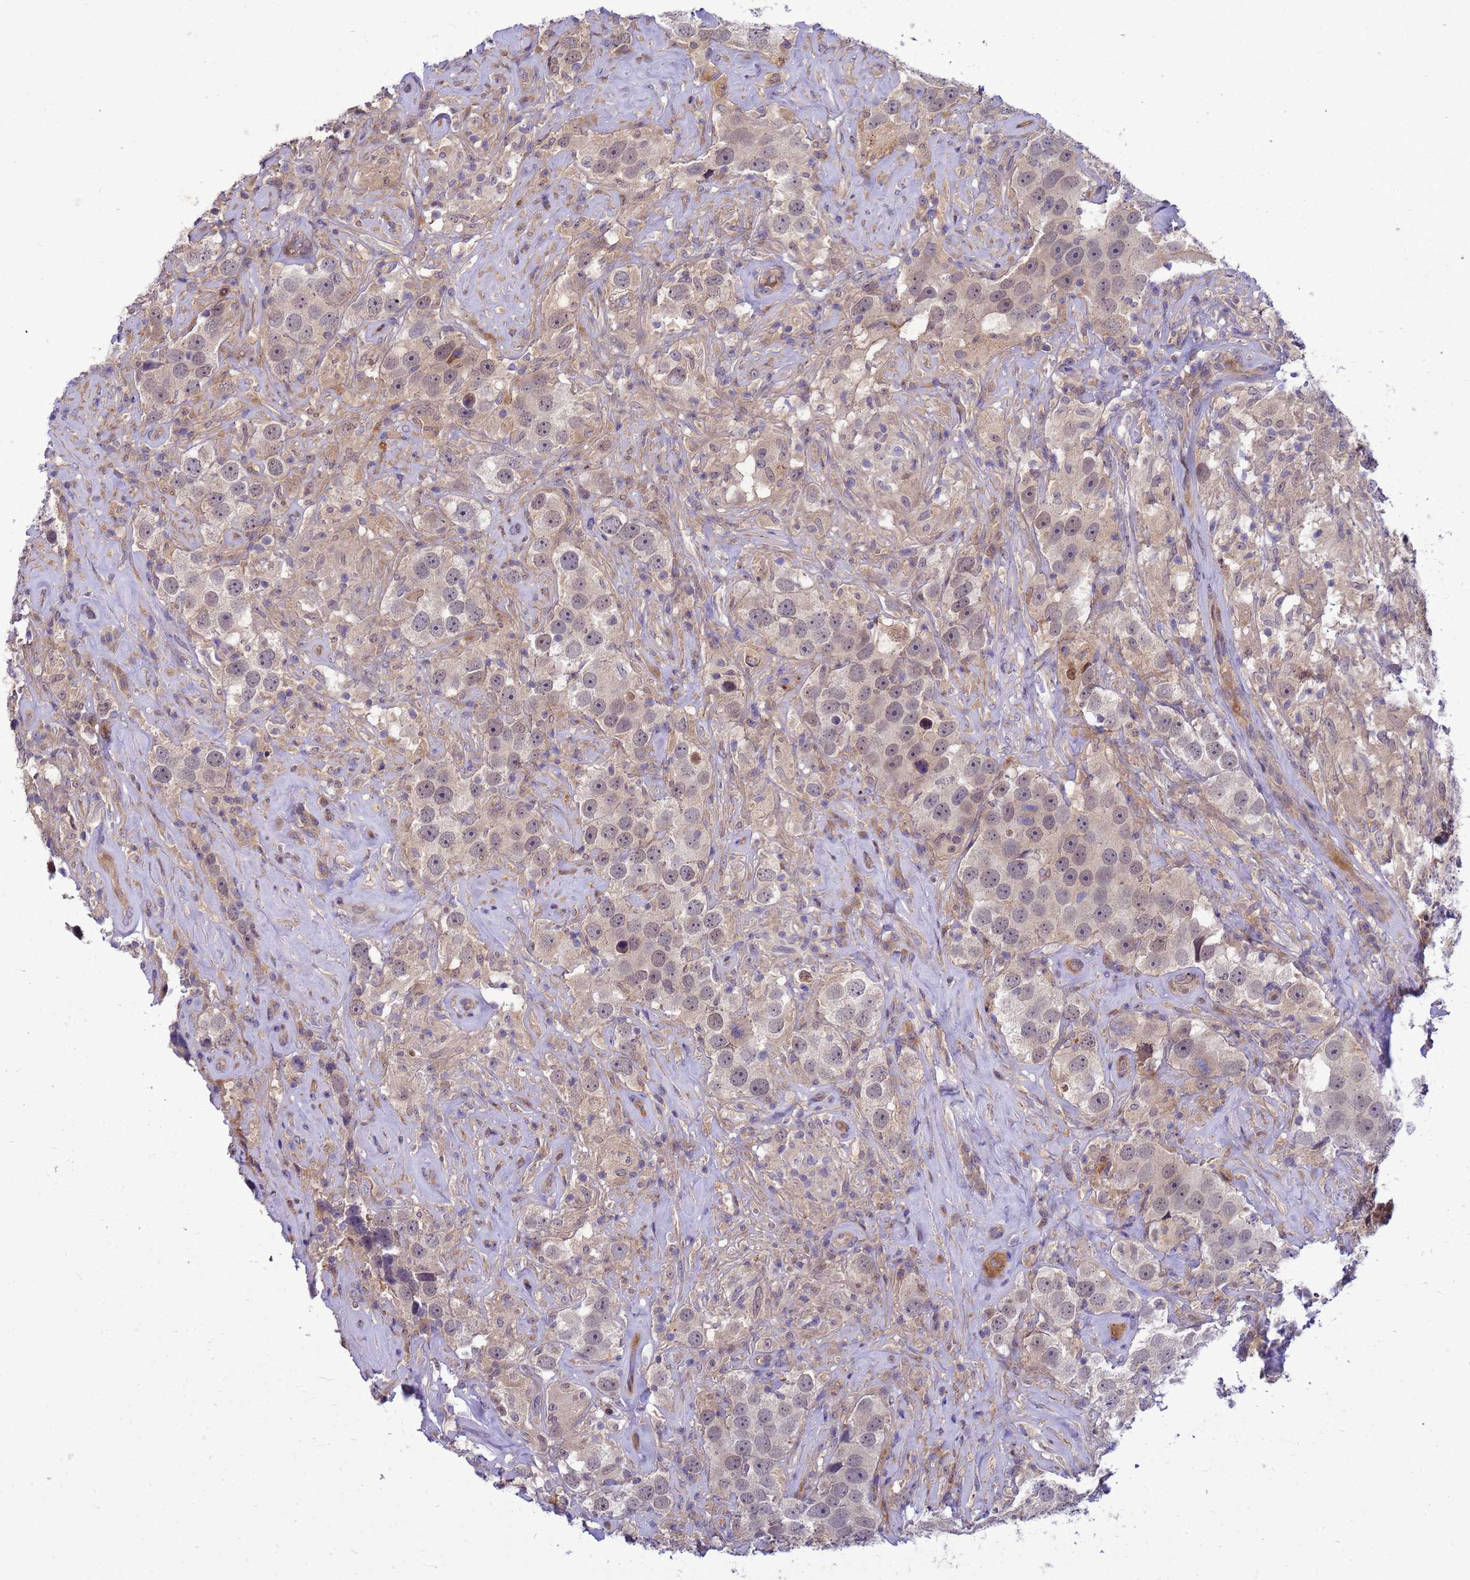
{"staining": {"intensity": "negative", "quantity": "none", "location": "none"}, "tissue": "testis cancer", "cell_type": "Tumor cells", "image_type": "cancer", "snomed": [{"axis": "morphology", "description": "Seminoma, NOS"}, {"axis": "topography", "description": "Testis"}], "caption": "Testis cancer was stained to show a protein in brown. There is no significant expression in tumor cells.", "gene": "ENOPH1", "patient": {"sex": "male", "age": 49}}